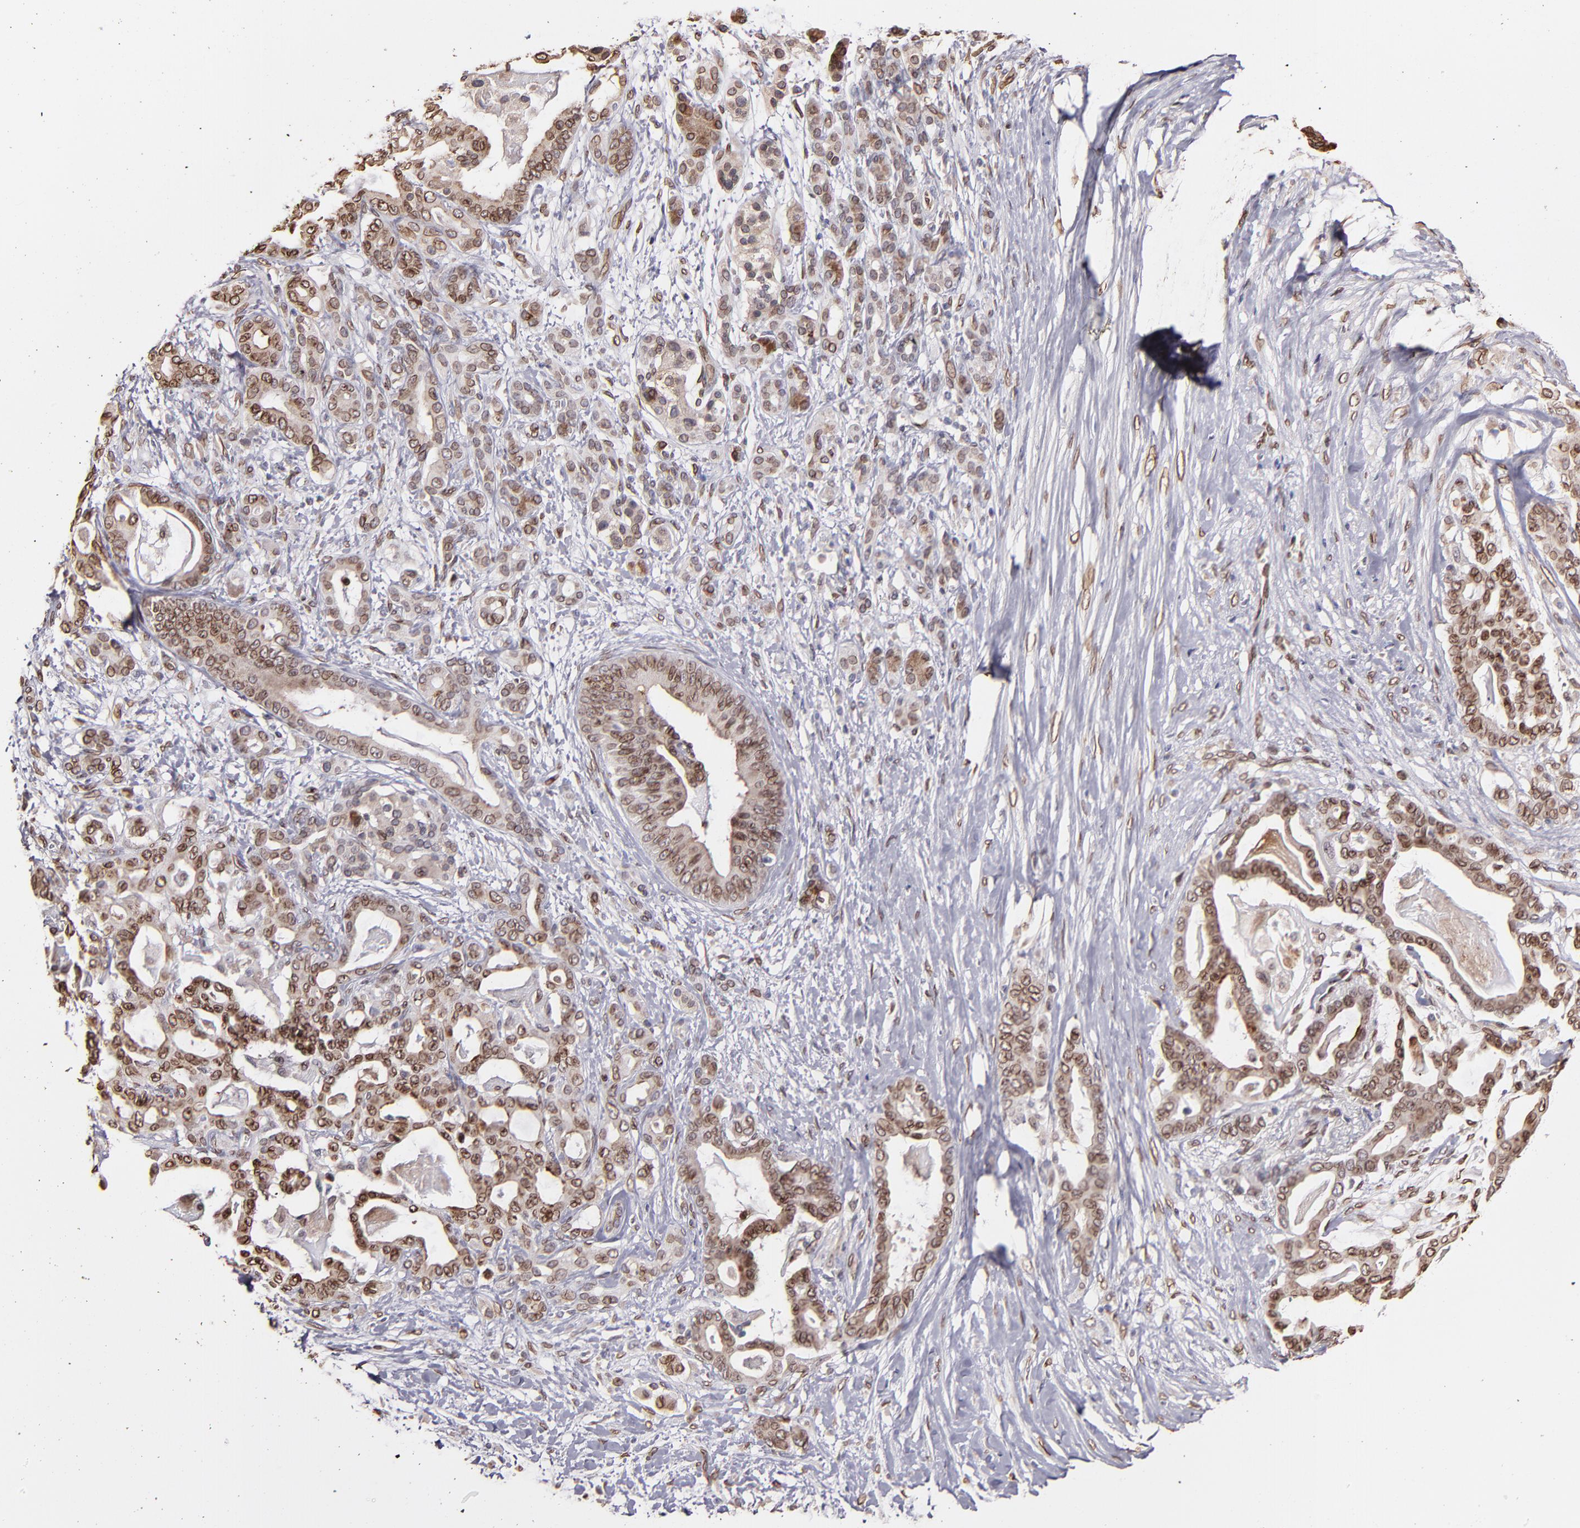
{"staining": {"intensity": "moderate", "quantity": ">75%", "location": "cytoplasmic/membranous,nuclear"}, "tissue": "pancreatic cancer", "cell_type": "Tumor cells", "image_type": "cancer", "snomed": [{"axis": "morphology", "description": "Adenocarcinoma, NOS"}, {"axis": "topography", "description": "Pancreas"}], "caption": "Brown immunohistochemical staining in human adenocarcinoma (pancreatic) displays moderate cytoplasmic/membranous and nuclear staining in about >75% of tumor cells.", "gene": "PUM3", "patient": {"sex": "male", "age": 63}}